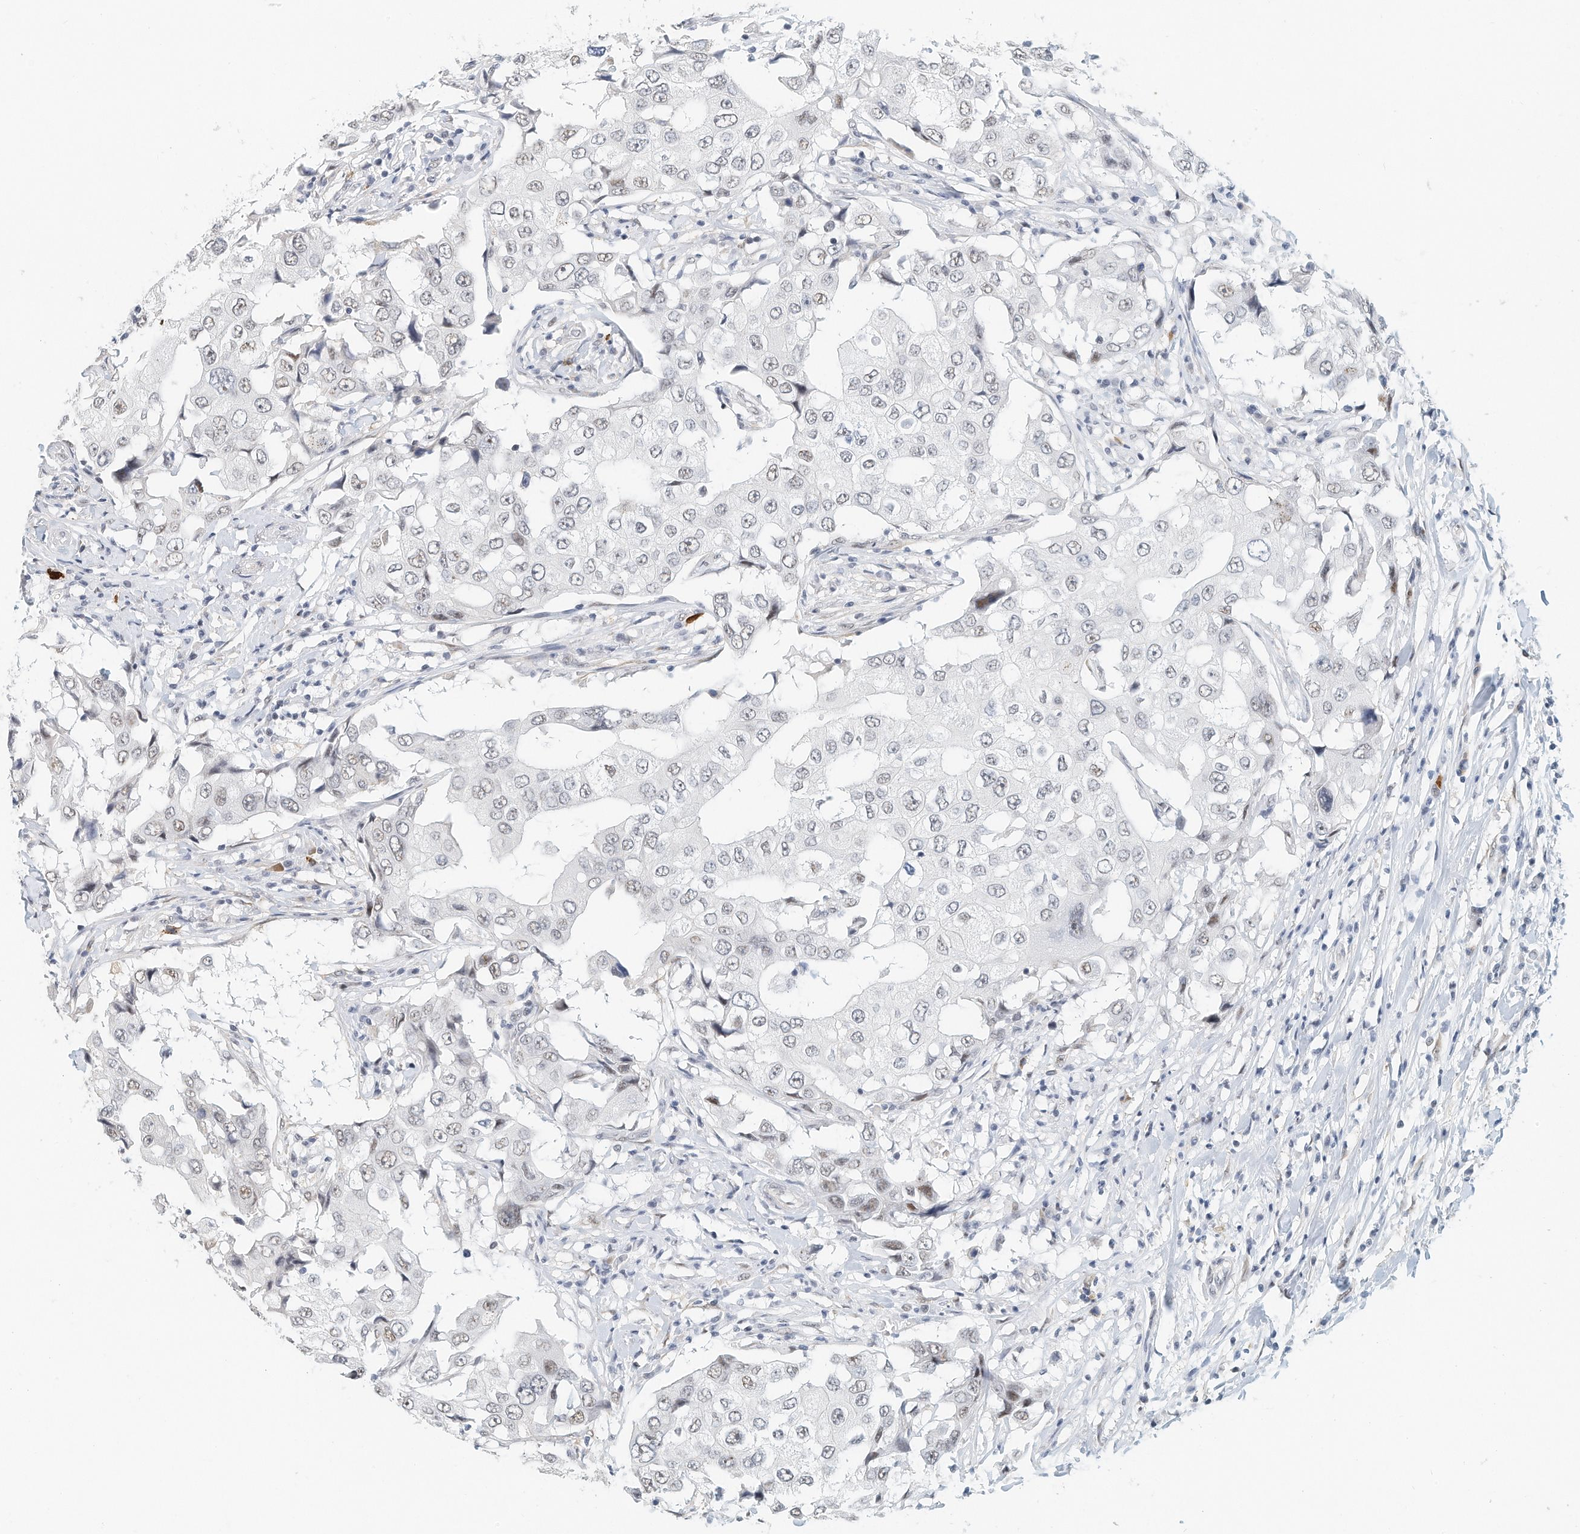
{"staining": {"intensity": "negative", "quantity": "none", "location": "none"}, "tissue": "breast cancer", "cell_type": "Tumor cells", "image_type": "cancer", "snomed": [{"axis": "morphology", "description": "Duct carcinoma"}, {"axis": "topography", "description": "Breast"}], "caption": "There is no significant positivity in tumor cells of breast cancer.", "gene": "ARHGAP28", "patient": {"sex": "female", "age": 27}}